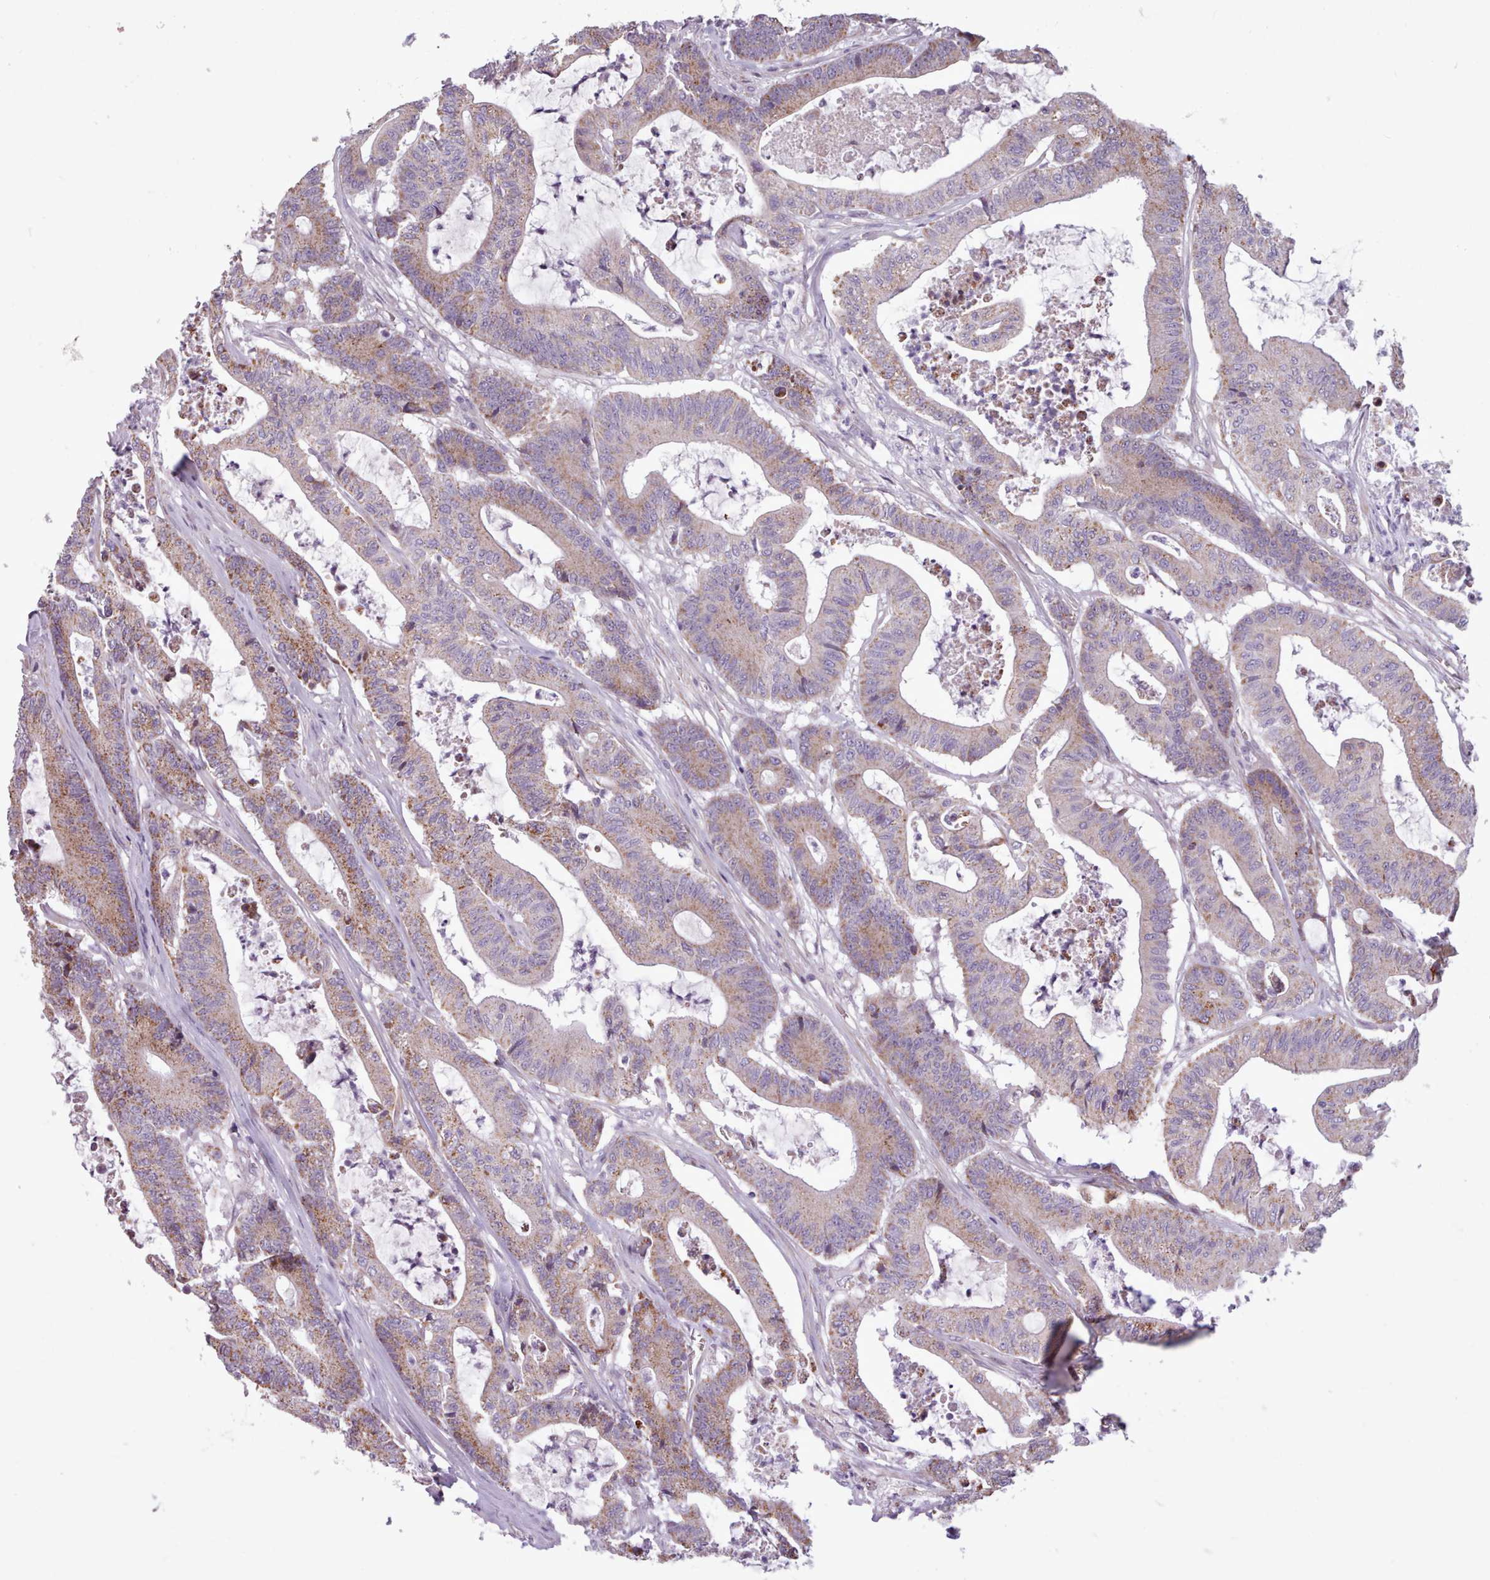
{"staining": {"intensity": "moderate", "quantity": "25%-75%", "location": "cytoplasmic/membranous"}, "tissue": "colorectal cancer", "cell_type": "Tumor cells", "image_type": "cancer", "snomed": [{"axis": "morphology", "description": "Adenocarcinoma, NOS"}, {"axis": "topography", "description": "Colon"}], "caption": "This is a histology image of IHC staining of colorectal adenocarcinoma, which shows moderate expression in the cytoplasmic/membranous of tumor cells.", "gene": "AVL9", "patient": {"sex": "female", "age": 84}}